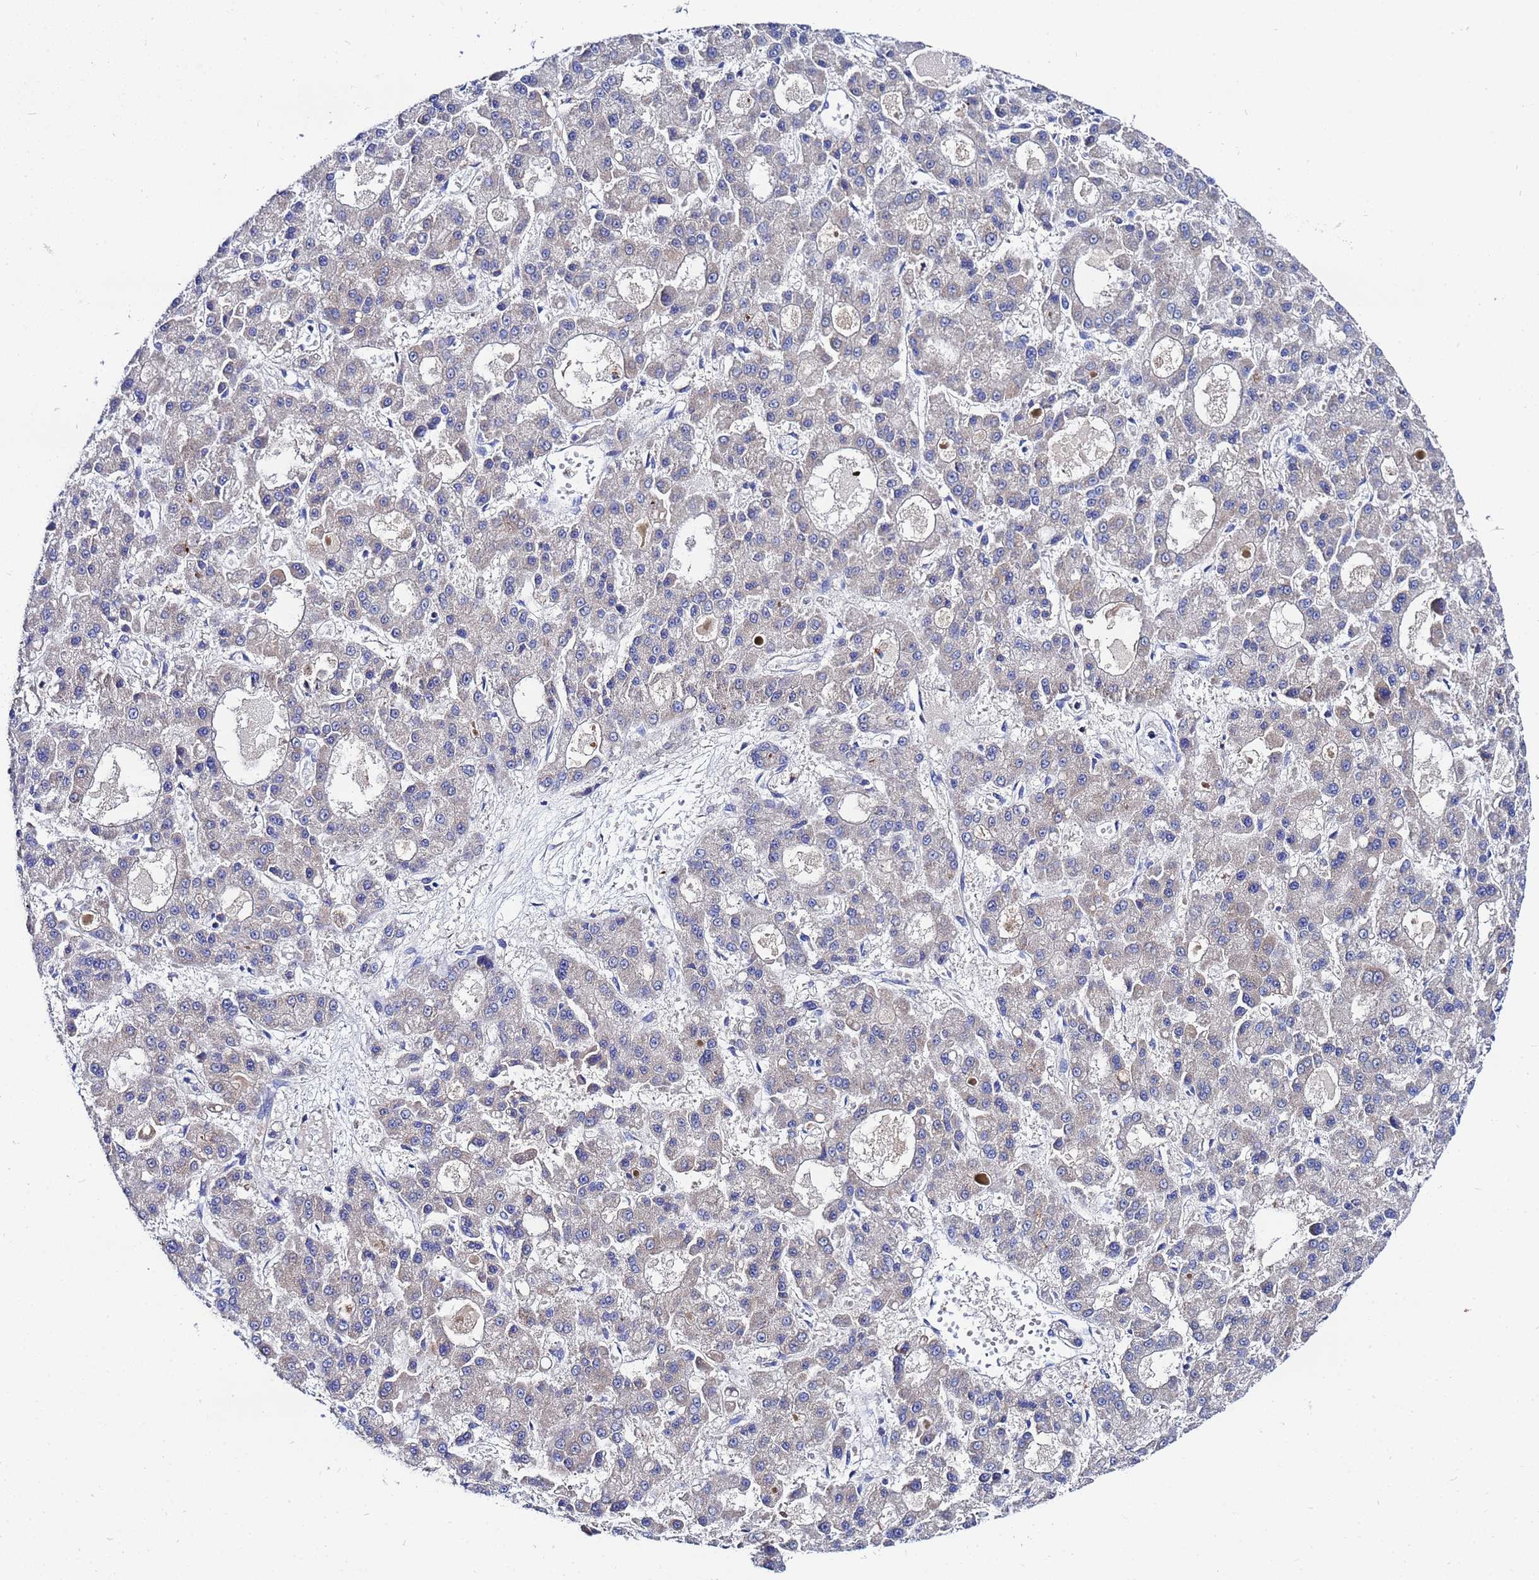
{"staining": {"intensity": "negative", "quantity": "none", "location": "none"}, "tissue": "liver cancer", "cell_type": "Tumor cells", "image_type": "cancer", "snomed": [{"axis": "morphology", "description": "Carcinoma, Hepatocellular, NOS"}, {"axis": "topography", "description": "Liver"}], "caption": "Protein analysis of liver cancer reveals no significant staining in tumor cells.", "gene": "FAHD2A", "patient": {"sex": "male", "age": 70}}